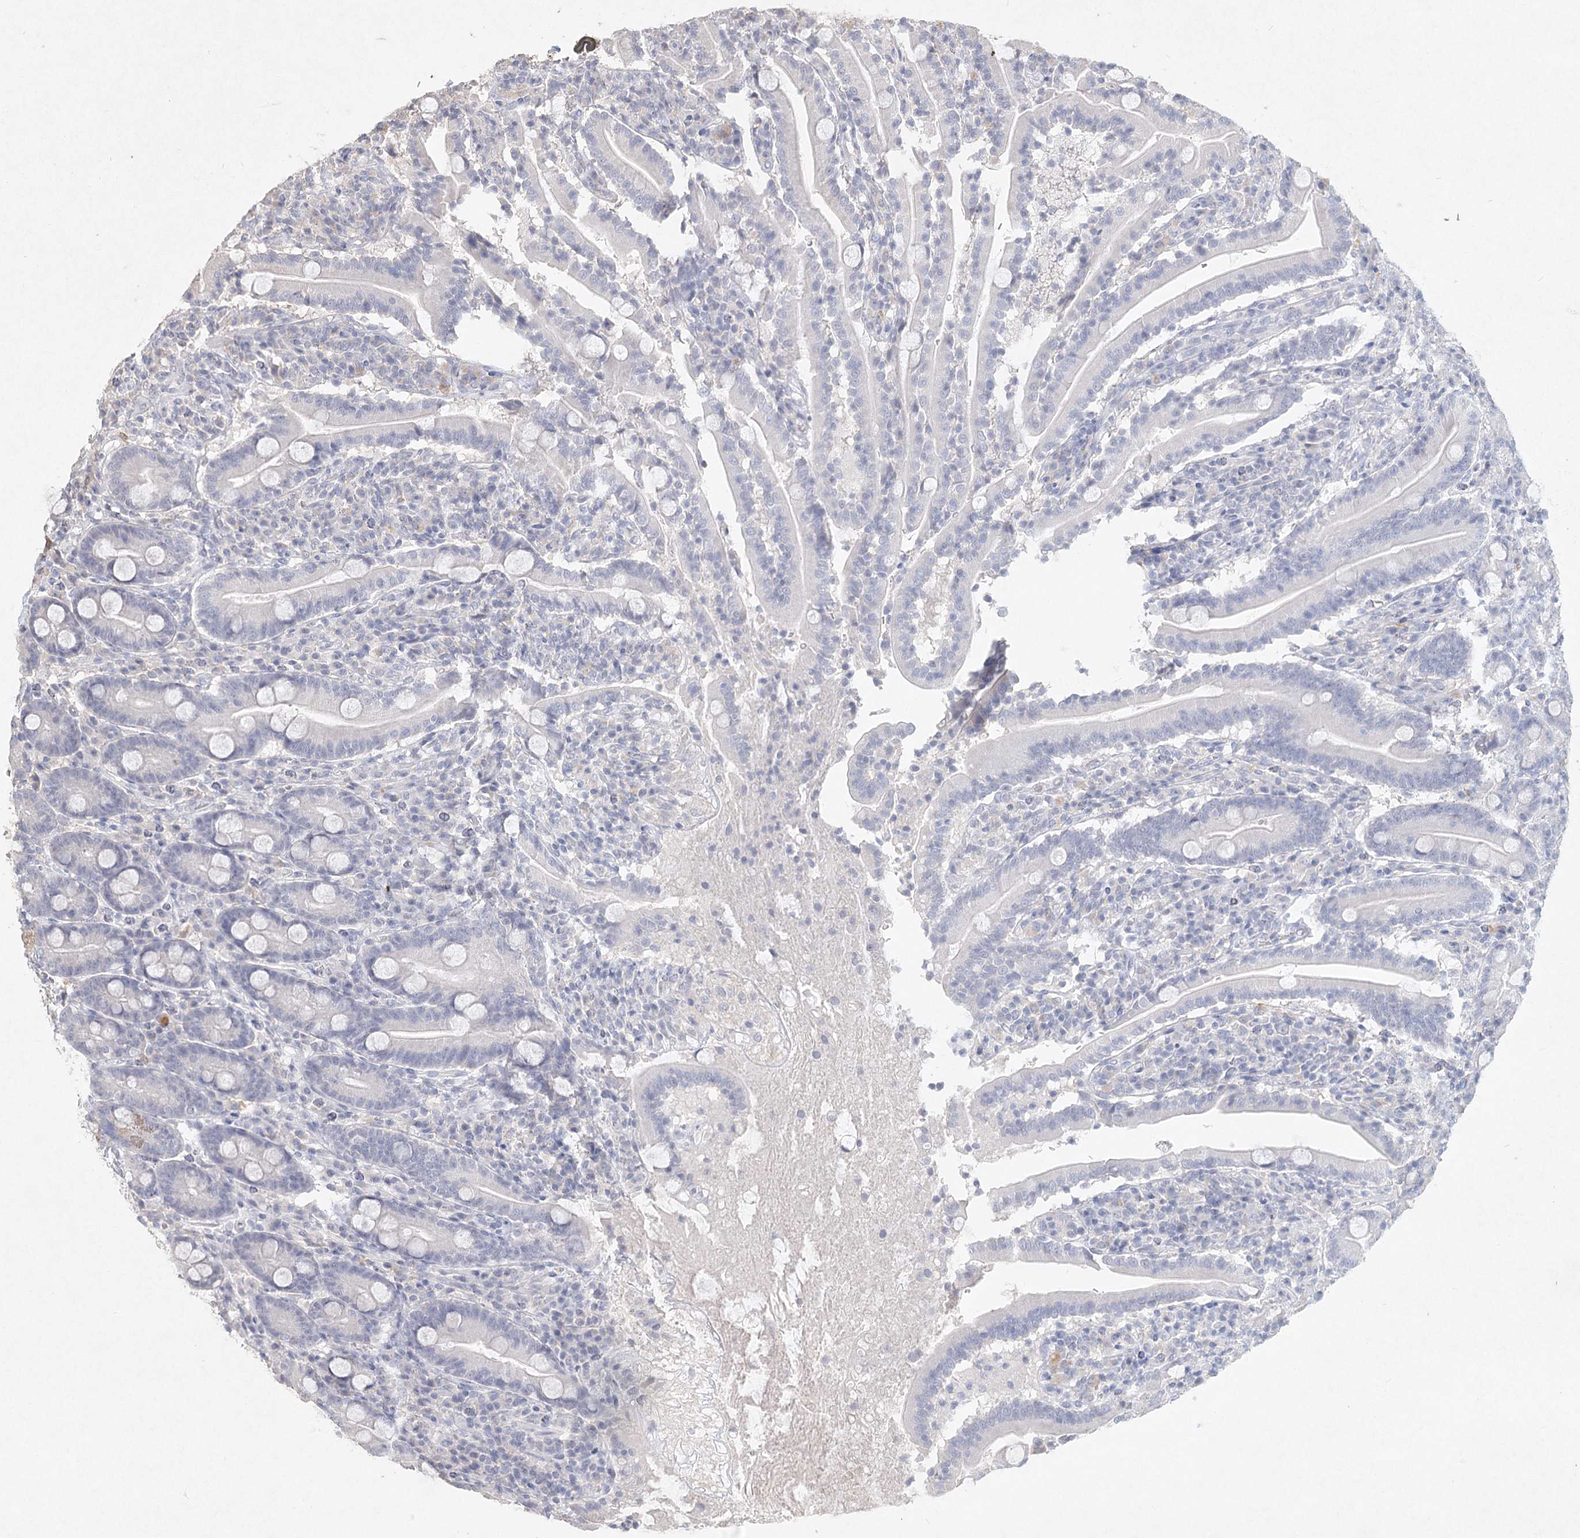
{"staining": {"intensity": "negative", "quantity": "none", "location": "none"}, "tissue": "duodenum", "cell_type": "Glandular cells", "image_type": "normal", "snomed": [{"axis": "morphology", "description": "Normal tissue, NOS"}, {"axis": "topography", "description": "Duodenum"}], "caption": "DAB (3,3'-diaminobenzidine) immunohistochemical staining of normal duodenum demonstrates no significant expression in glandular cells. (IHC, brightfield microscopy, high magnification).", "gene": "ARSI", "patient": {"sex": "male", "age": 35}}